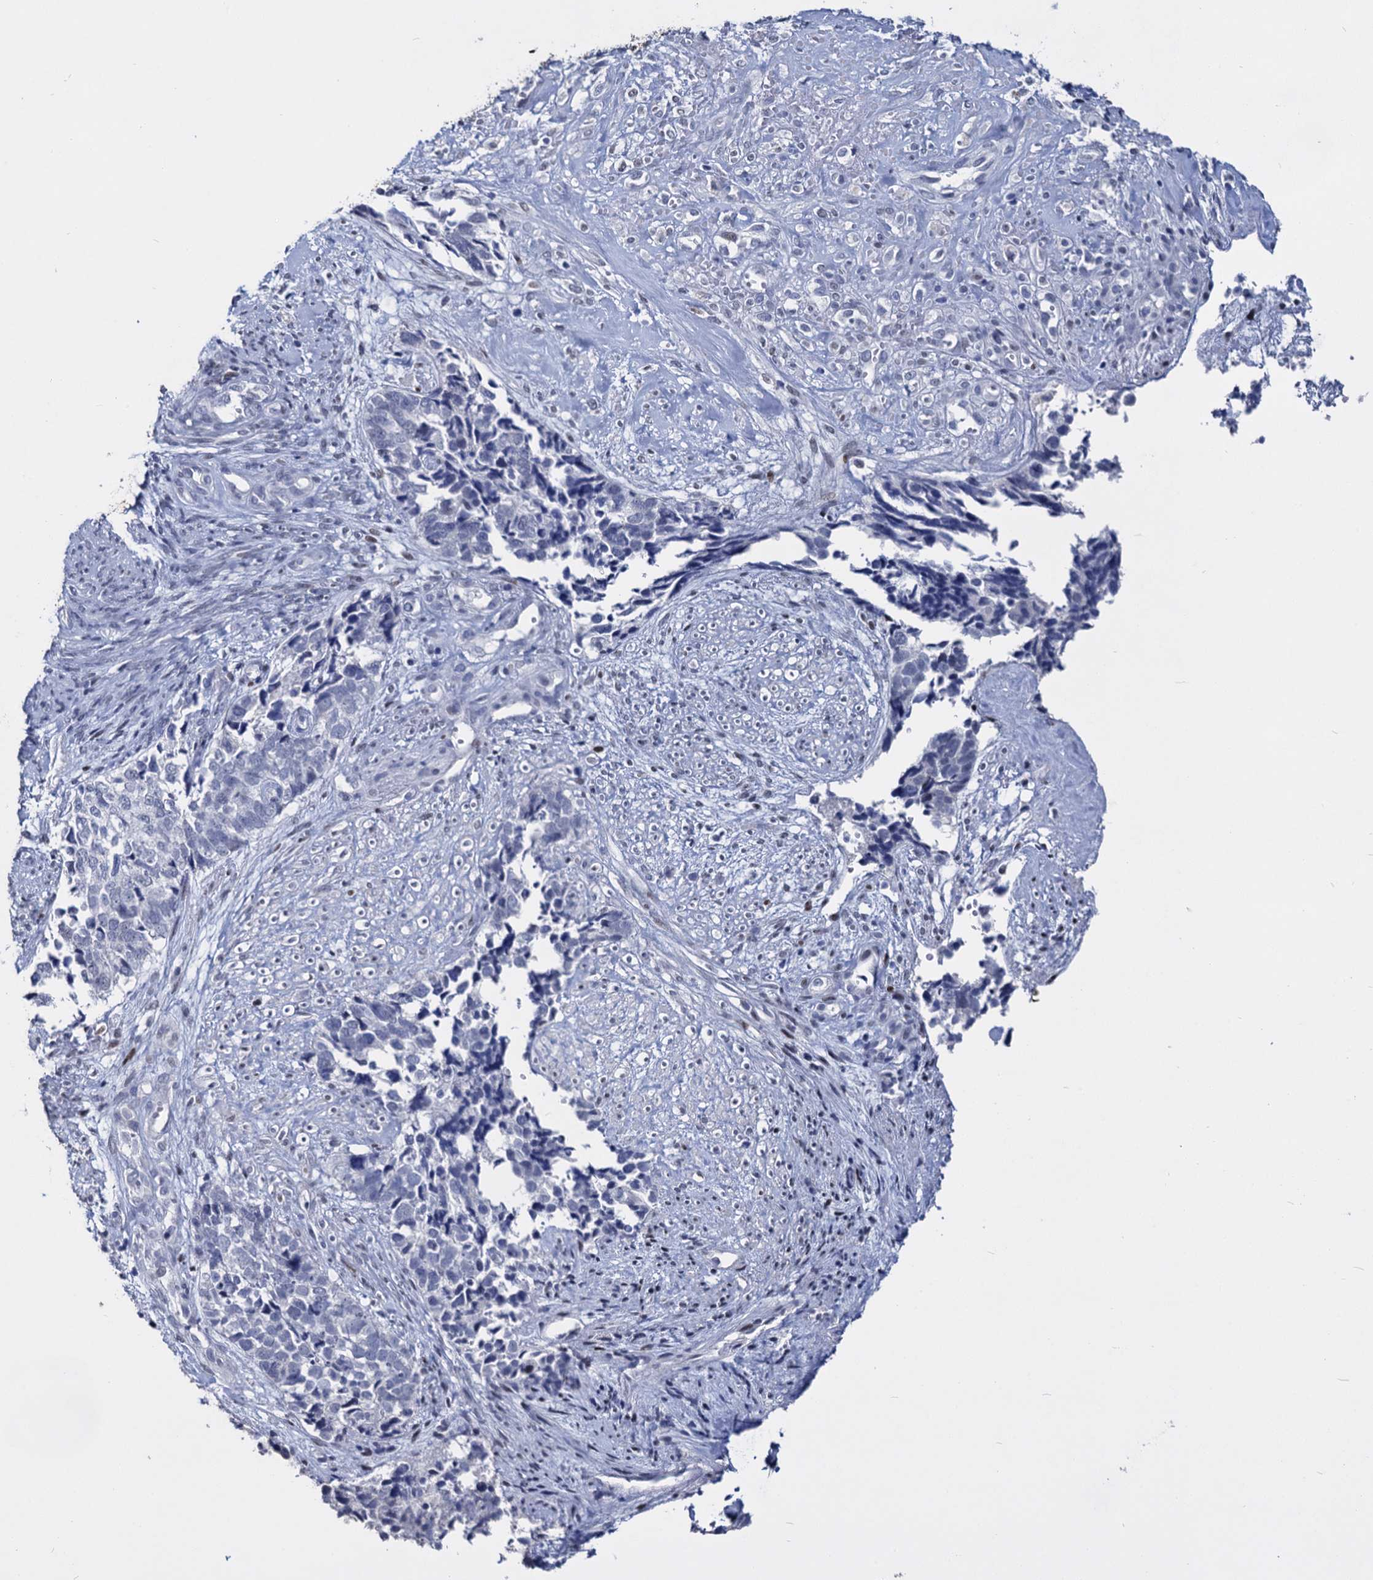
{"staining": {"intensity": "moderate", "quantity": "<25%", "location": "cytoplasmic/membranous,nuclear"}, "tissue": "cervical cancer", "cell_type": "Tumor cells", "image_type": "cancer", "snomed": [{"axis": "morphology", "description": "Squamous cell carcinoma, NOS"}, {"axis": "topography", "description": "Cervix"}], "caption": "An image showing moderate cytoplasmic/membranous and nuclear staining in about <25% of tumor cells in cervical squamous cell carcinoma, as visualized by brown immunohistochemical staining.", "gene": "MAGEA4", "patient": {"sex": "female", "age": 63}}